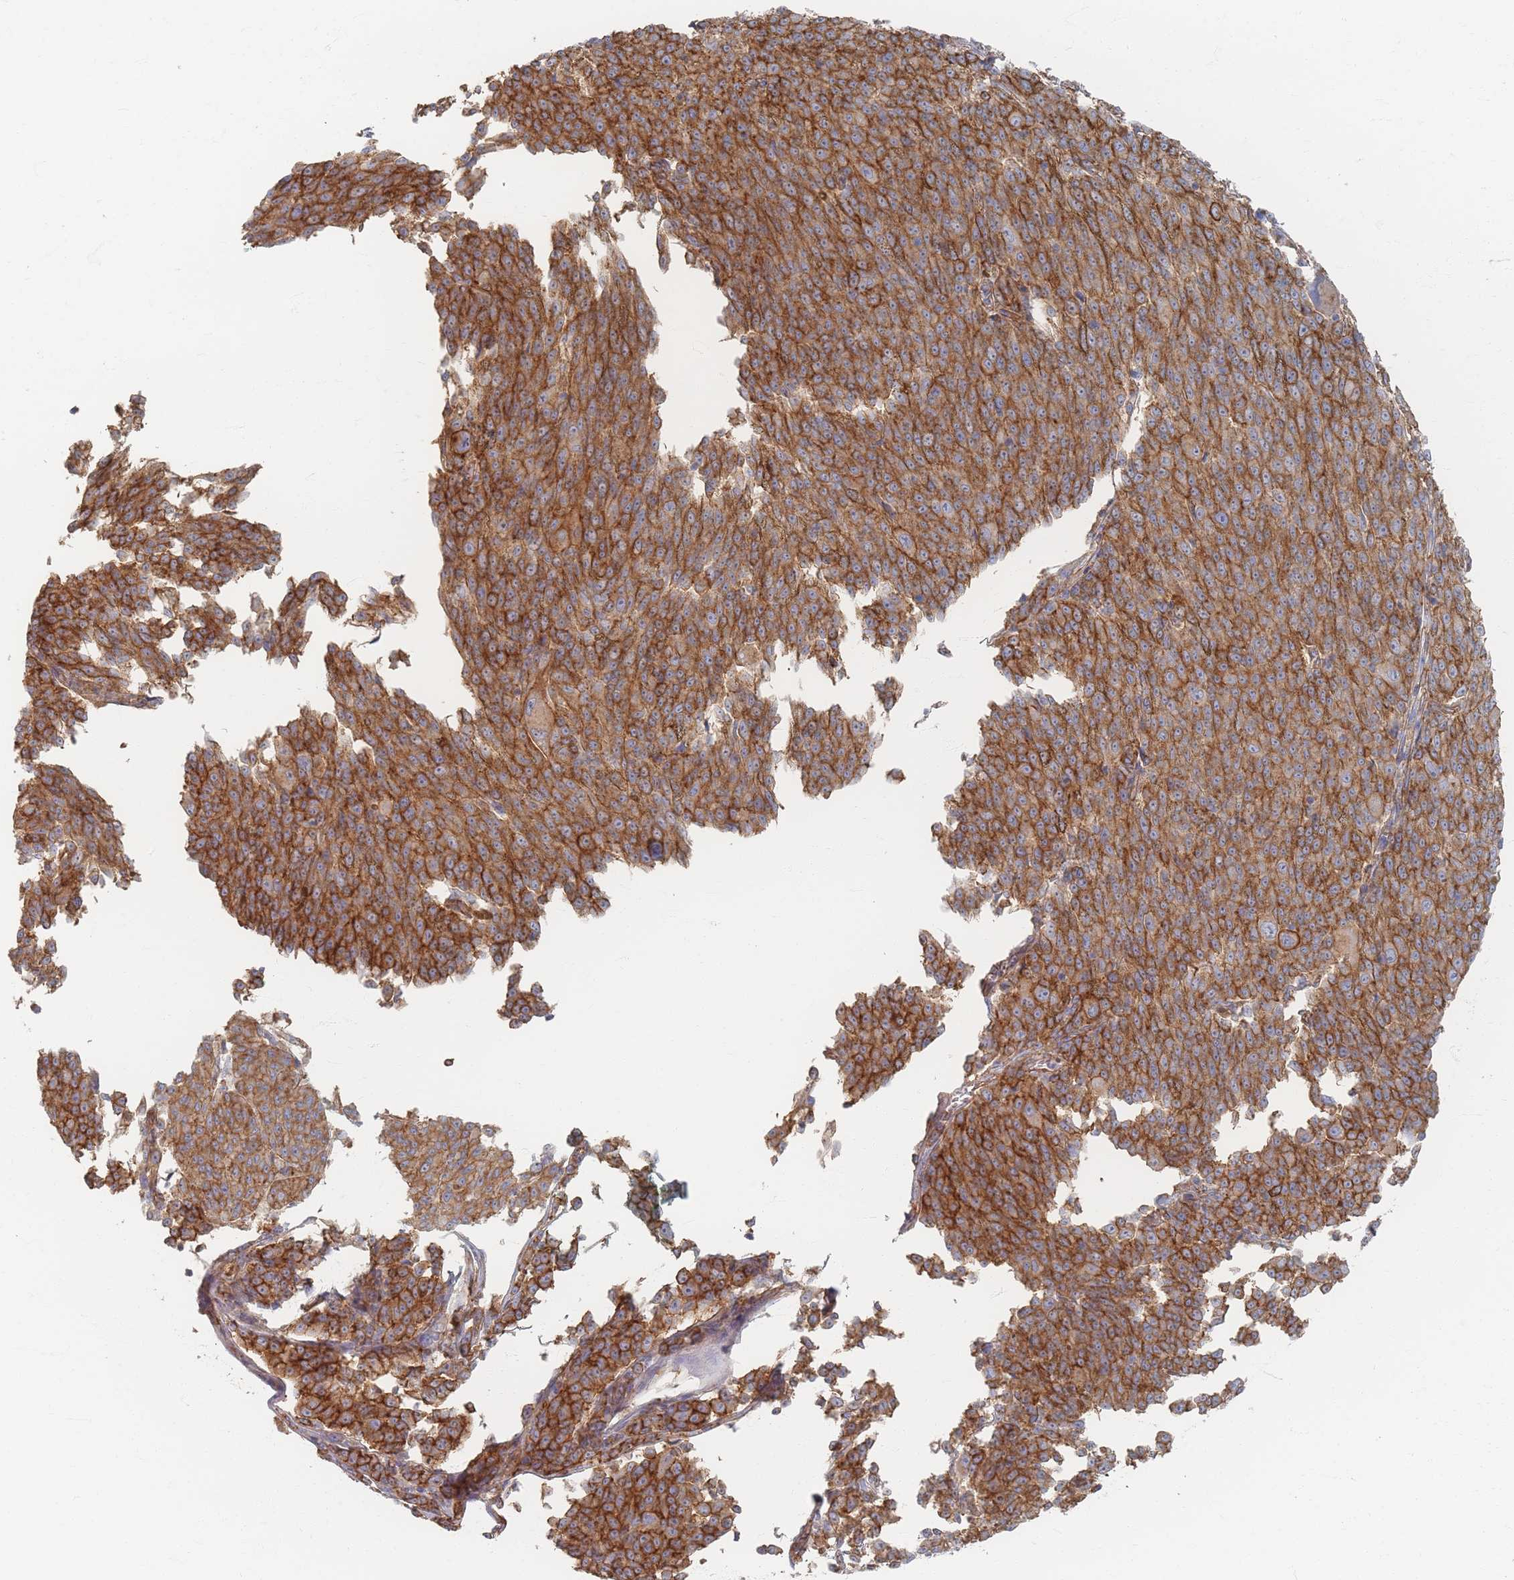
{"staining": {"intensity": "moderate", "quantity": ">75%", "location": "cytoplasmic/membranous"}, "tissue": "melanoma", "cell_type": "Tumor cells", "image_type": "cancer", "snomed": [{"axis": "morphology", "description": "Malignant melanoma, NOS"}, {"axis": "topography", "description": "Skin"}], "caption": "High-magnification brightfield microscopy of melanoma stained with DAB (3,3'-diaminobenzidine) (brown) and counterstained with hematoxylin (blue). tumor cells exhibit moderate cytoplasmic/membranous expression is seen in about>75% of cells.", "gene": "GNB1", "patient": {"sex": "female", "age": 52}}